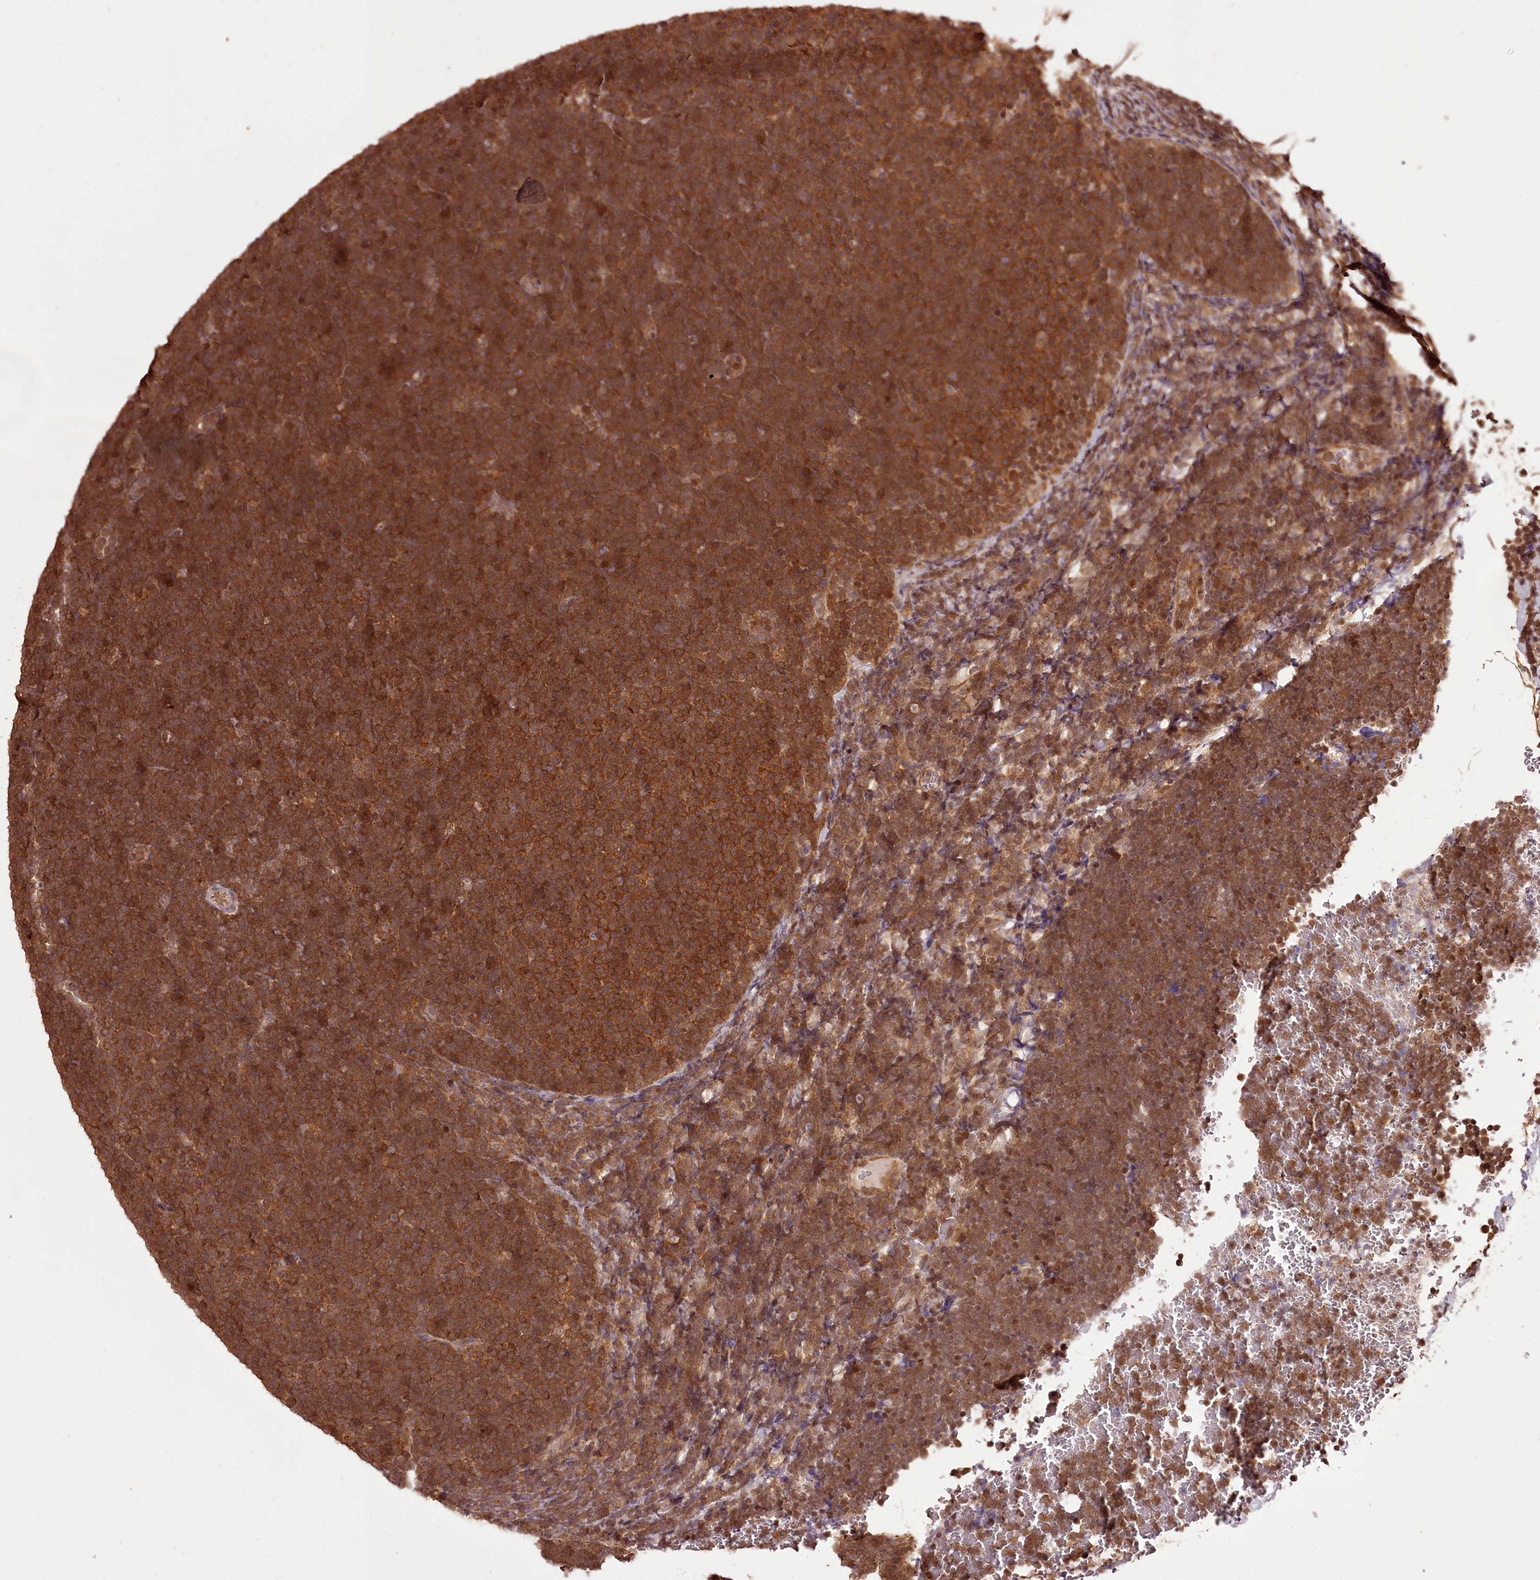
{"staining": {"intensity": "strong", "quantity": ">75%", "location": "cytoplasmic/membranous"}, "tissue": "lymphoma", "cell_type": "Tumor cells", "image_type": "cancer", "snomed": [{"axis": "morphology", "description": "Malignant lymphoma, non-Hodgkin's type, High grade"}, {"axis": "topography", "description": "Lymph node"}], "caption": "Immunohistochemistry (IHC) micrograph of neoplastic tissue: high-grade malignant lymphoma, non-Hodgkin's type stained using immunohistochemistry (IHC) demonstrates high levels of strong protein expression localized specifically in the cytoplasmic/membranous of tumor cells, appearing as a cytoplasmic/membranous brown color.", "gene": "NPRL2", "patient": {"sex": "male", "age": 13}}